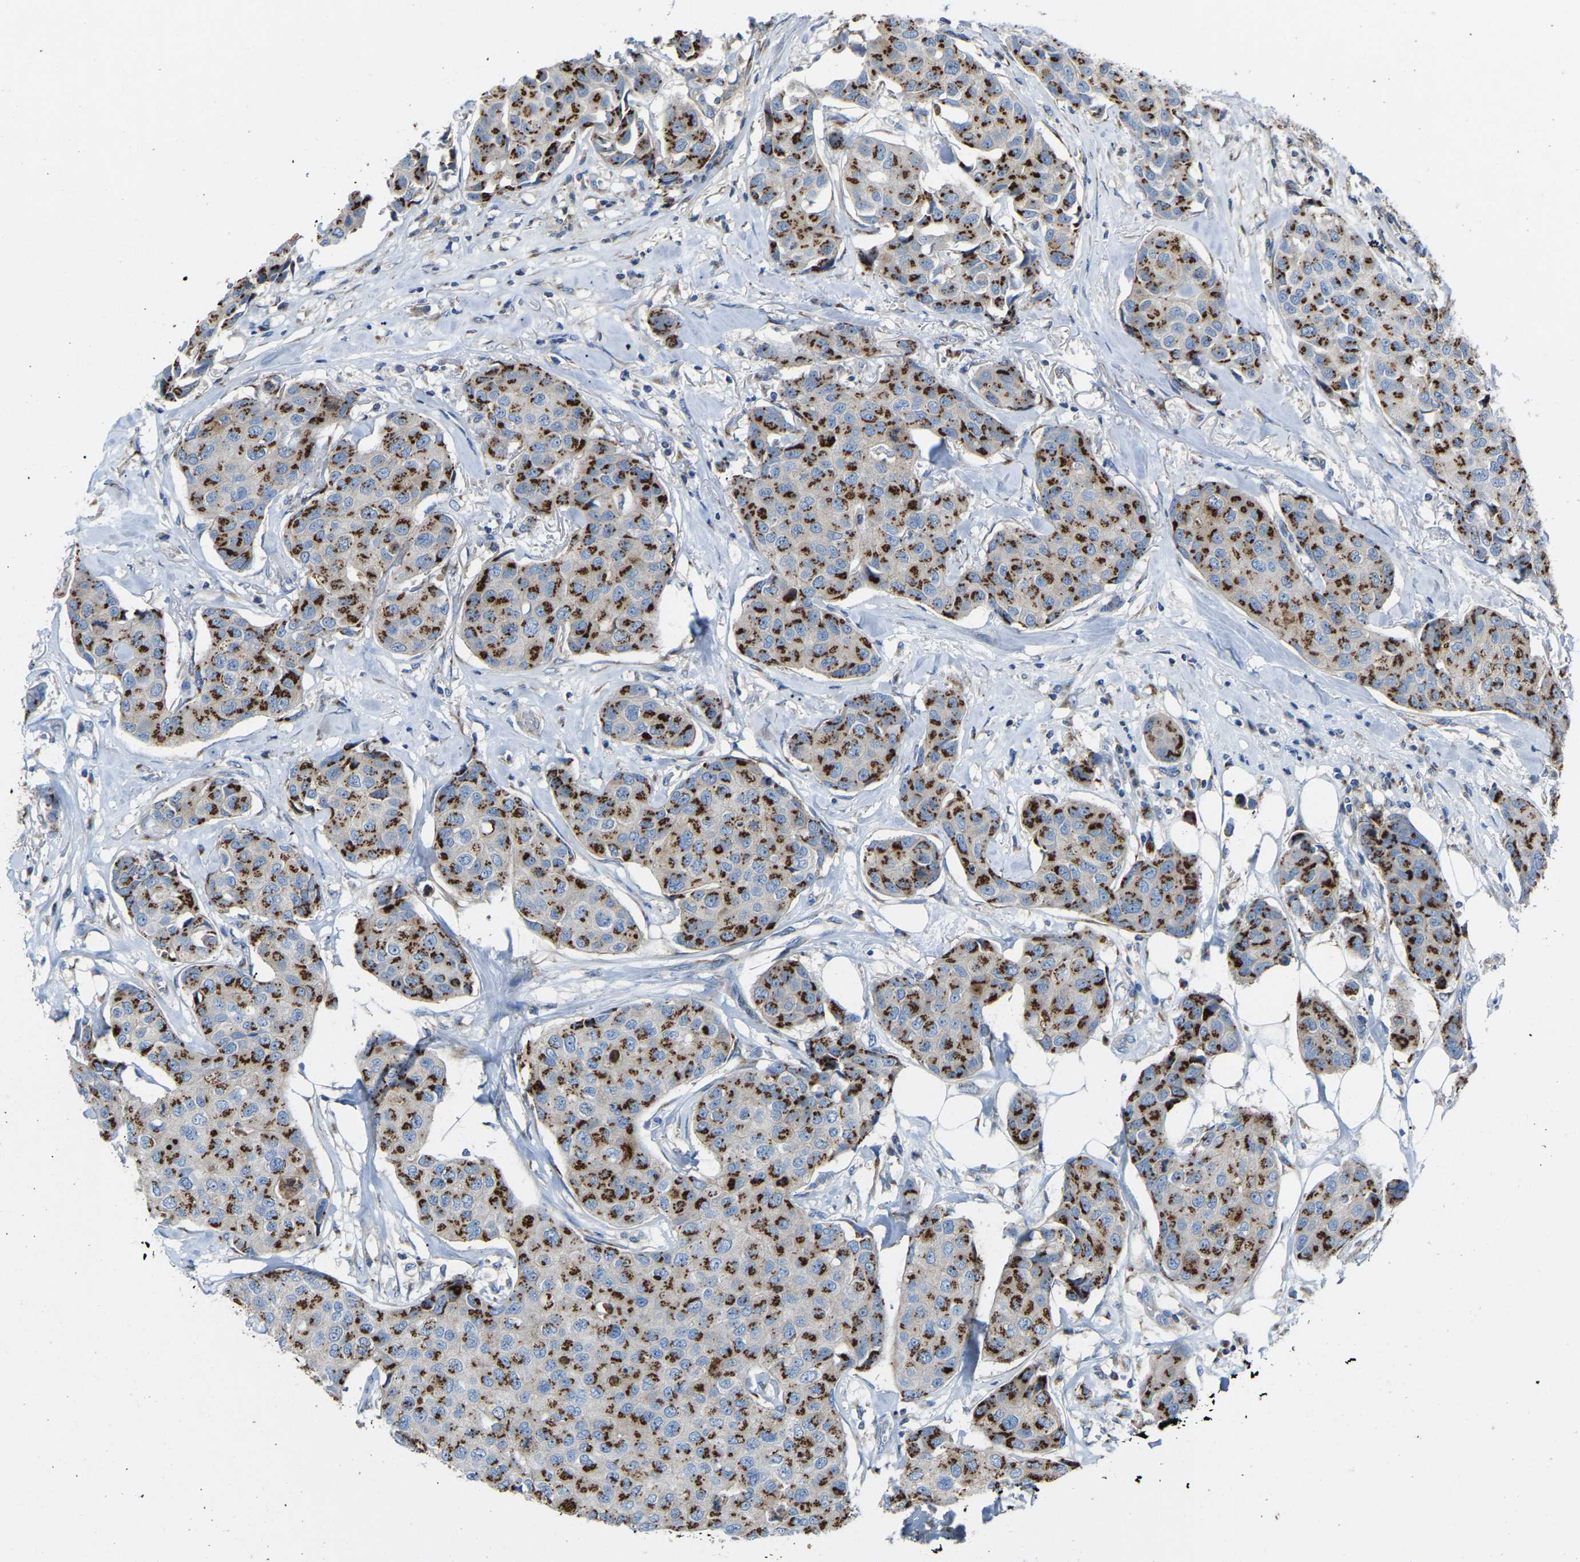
{"staining": {"intensity": "strong", "quantity": ">75%", "location": "cytoplasmic/membranous"}, "tissue": "breast cancer", "cell_type": "Tumor cells", "image_type": "cancer", "snomed": [{"axis": "morphology", "description": "Duct carcinoma"}, {"axis": "topography", "description": "Breast"}], "caption": "Immunohistochemical staining of breast cancer exhibits high levels of strong cytoplasmic/membranous protein staining in about >75% of tumor cells.", "gene": "CANT1", "patient": {"sex": "female", "age": 80}}